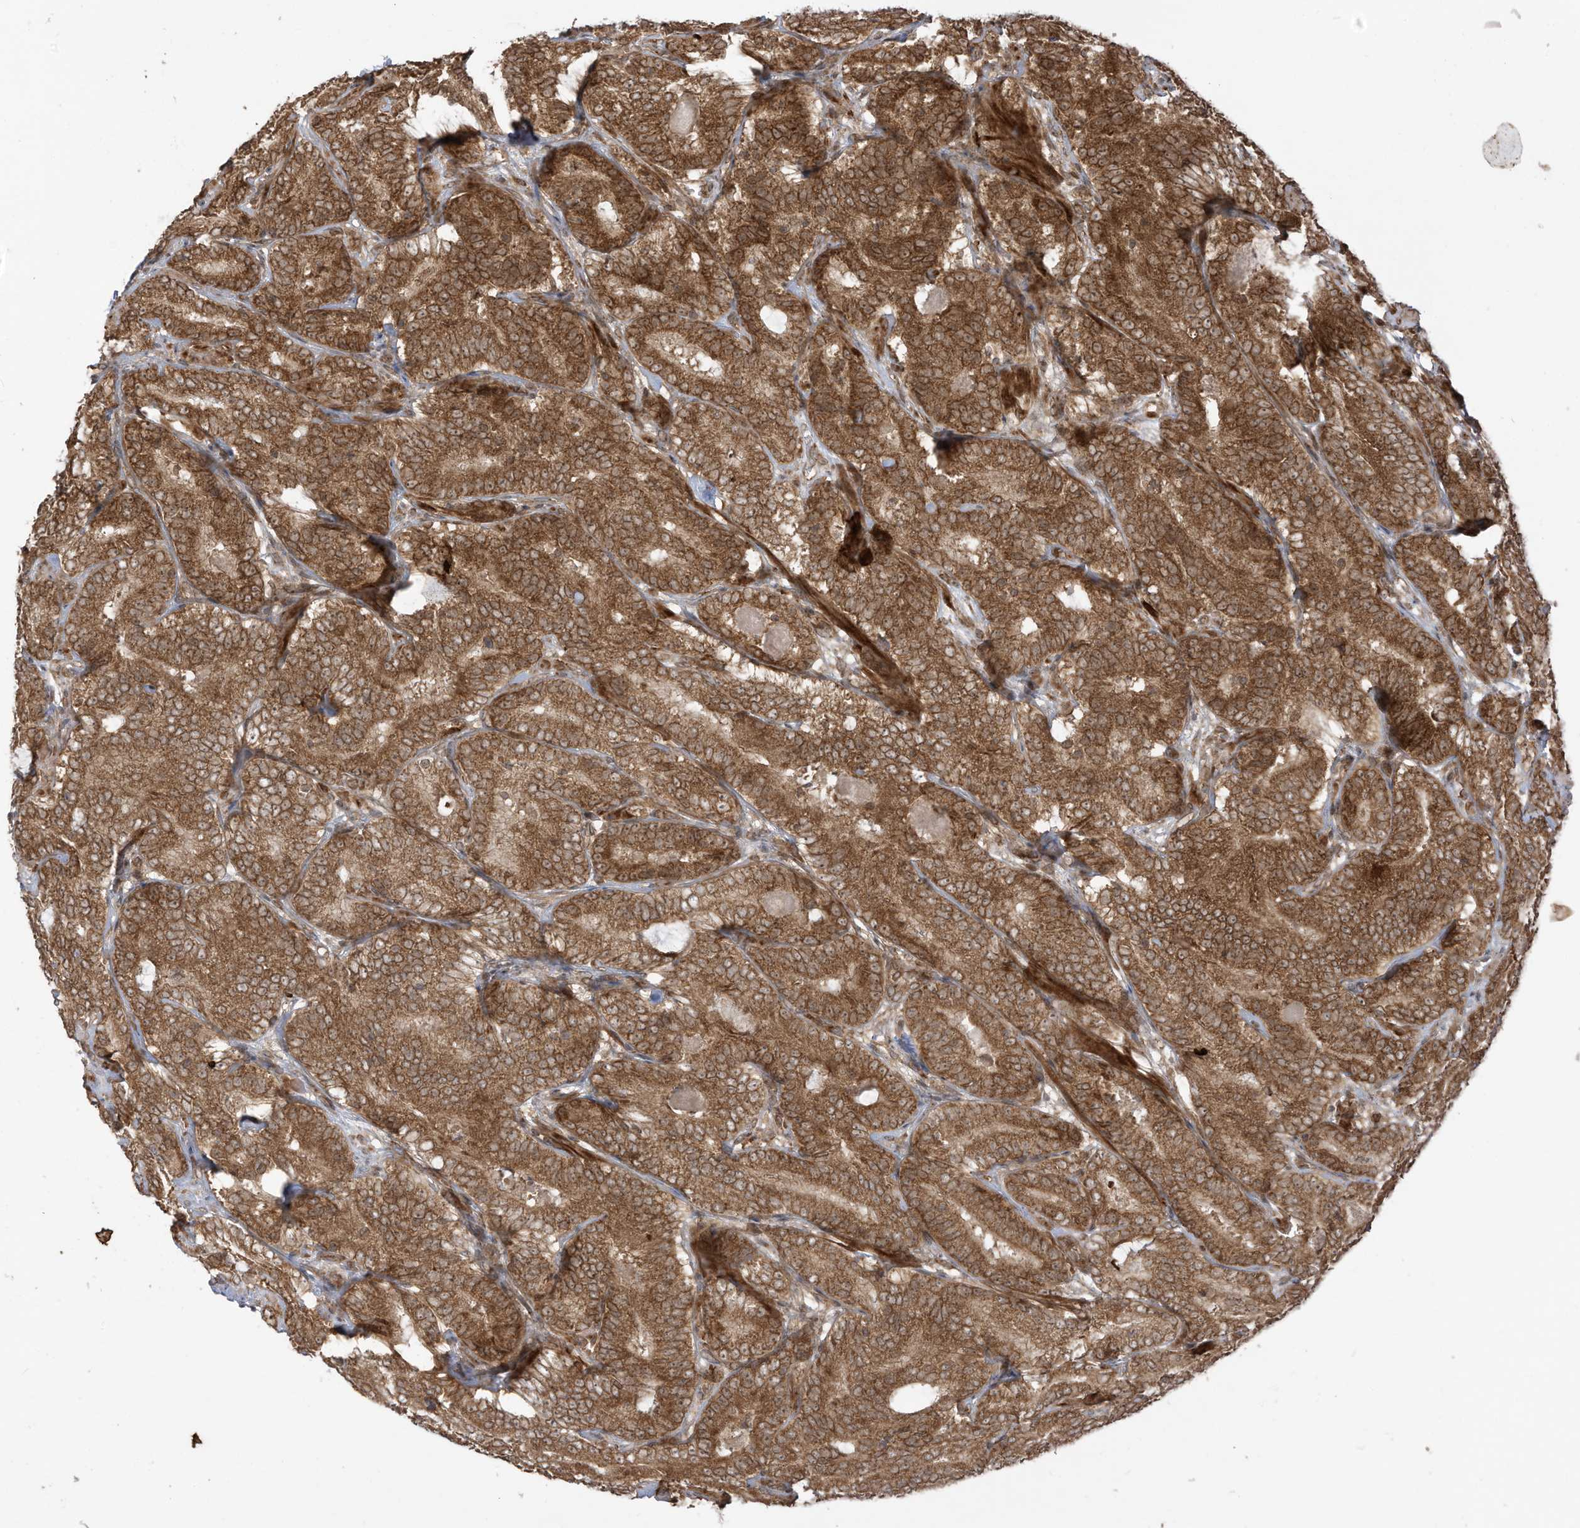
{"staining": {"intensity": "moderate", "quantity": ">75%", "location": "cytoplasmic/membranous"}, "tissue": "prostate cancer", "cell_type": "Tumor cells", "image_type": "cancer", "snomed": [{"axis": "morphology", "description": "Adenocarcinoma, High grade"}, {"axis": "topography", "description": "Prostate"}], "caption": "Immunohistochemical staining of human prostate cancer (adenocarcinoma (high-grade)) exhibits medium levels of moderate cytoplasmic/membranous positivity in about >75% of tumor cells. (brown staining indicates protein expression, while blue staining denotes nuclei).", "gene": "TRIM67", "patient": {"sex": "male", "age": 57}}